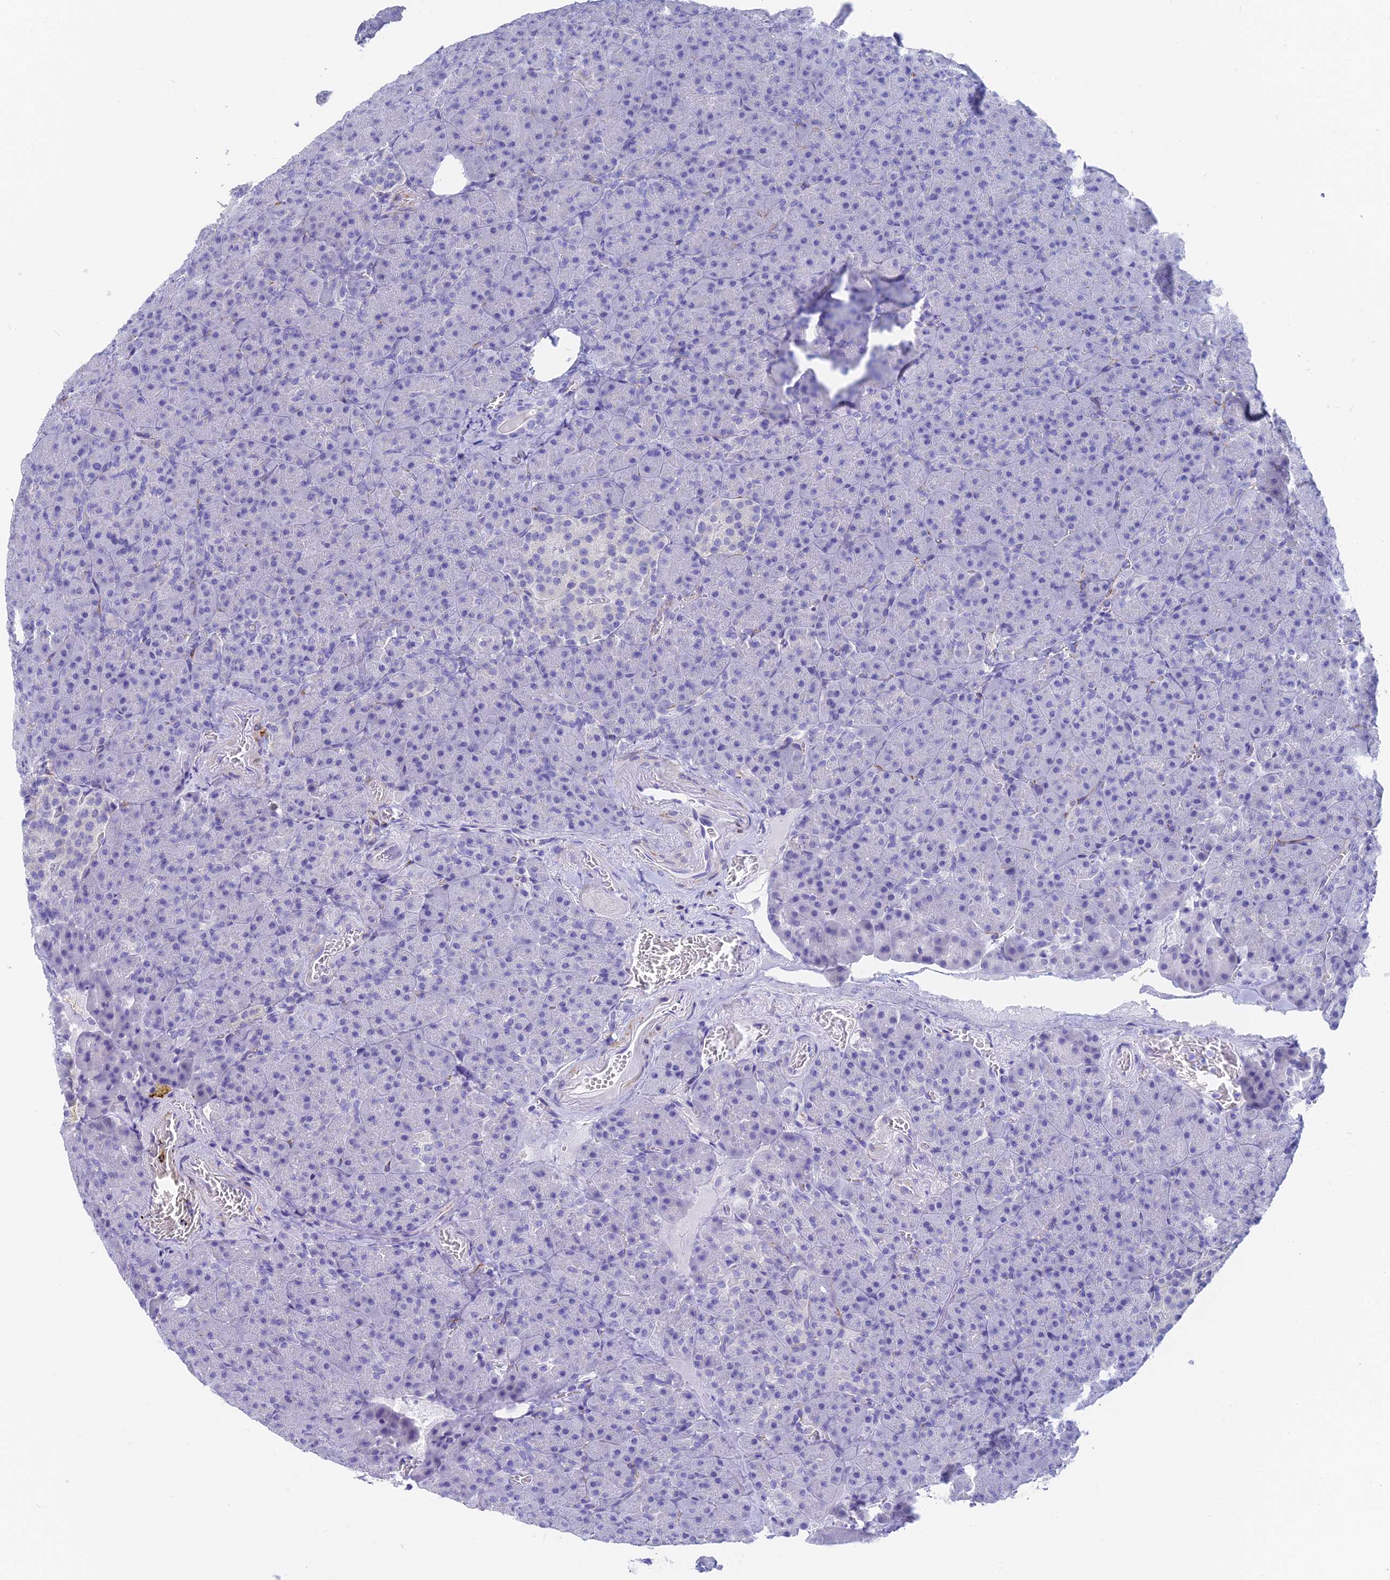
{"staining": {"intensity": "negative", "quantity": "none", "location": "none"}, "tissue": "pancreas", "cell_type": "Exocrine glandular cells", "image_type": "normal", "snomed": [{"axis": "morphology", "description": "Normal tissue, NOS"}, {"axis": "topography", "description": "Pancreas"}], "caption": "High power microscopy image of an IHC photomicrograph of normal pancreas, revealing no significant expression in exocrine glandular cells. (Brightfield microscopy of DAB IHC at high magnification).", "gene": "SLC36A2", "patient": {"sex": "female", "age": 74}}